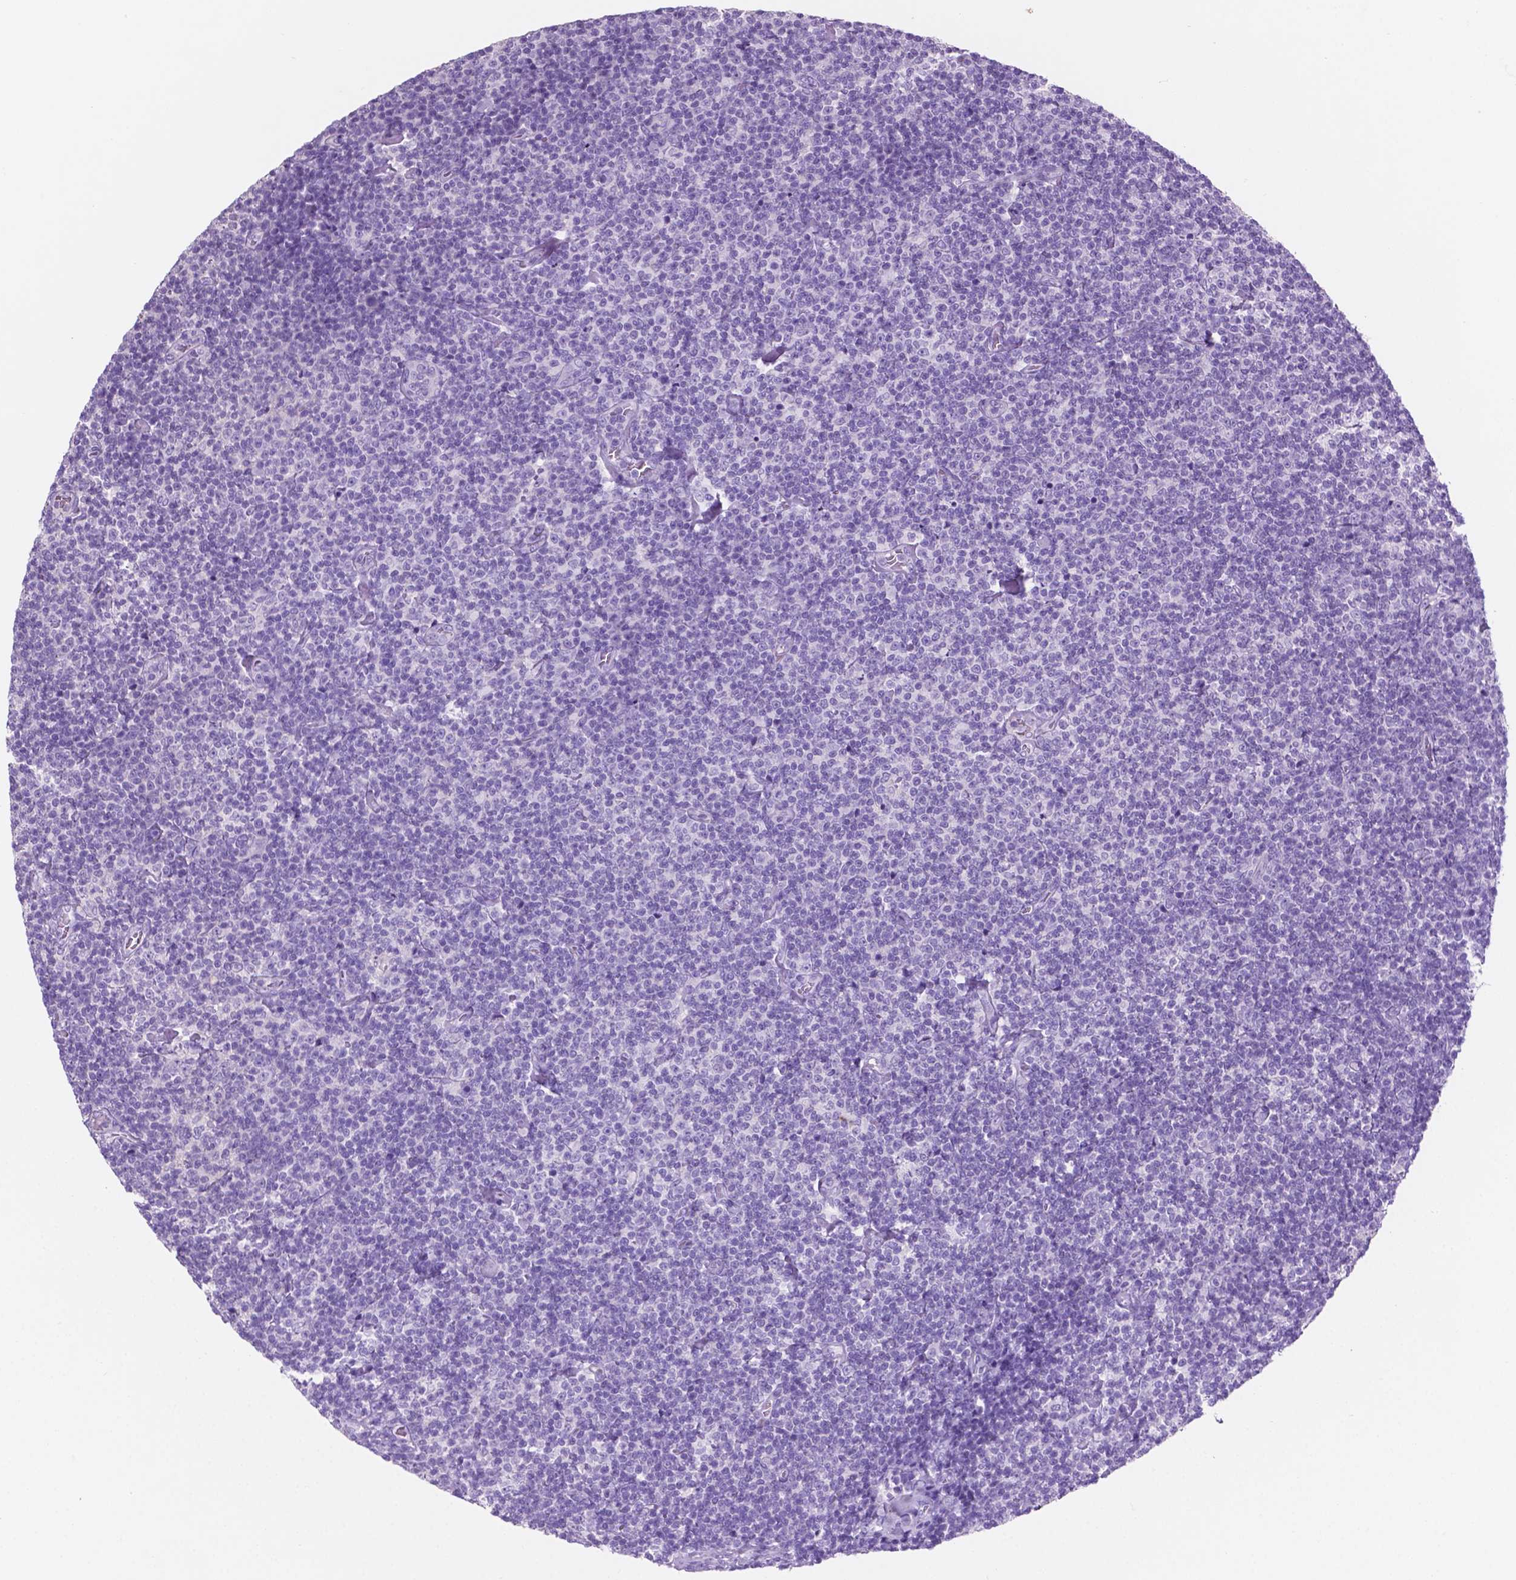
{"staining": {"intensity": "negative", "quantity": "none", "location": "none"}, "tissue": "lymphoma", "cell_type": "Tumor cells", "image_type": "cancer", "snomed": [{"axis": "morphology", "description": "Malignant lymphoma, non-Hodgkin's type, Low grade"}, {"axis": "topography", "description": "Lymph node"}], "caption": "This photomicrograph is of lymphoma stained with immunohistochemistry (IHC) to label a protein in brown with the nuclei are counter-stained blue. There is no expression in tumor cells. (DAB immunohistochemistry with hematoxylin counter stain).", "gene": "POU4F1", "patient": {"sex": "male", "age": 81}}